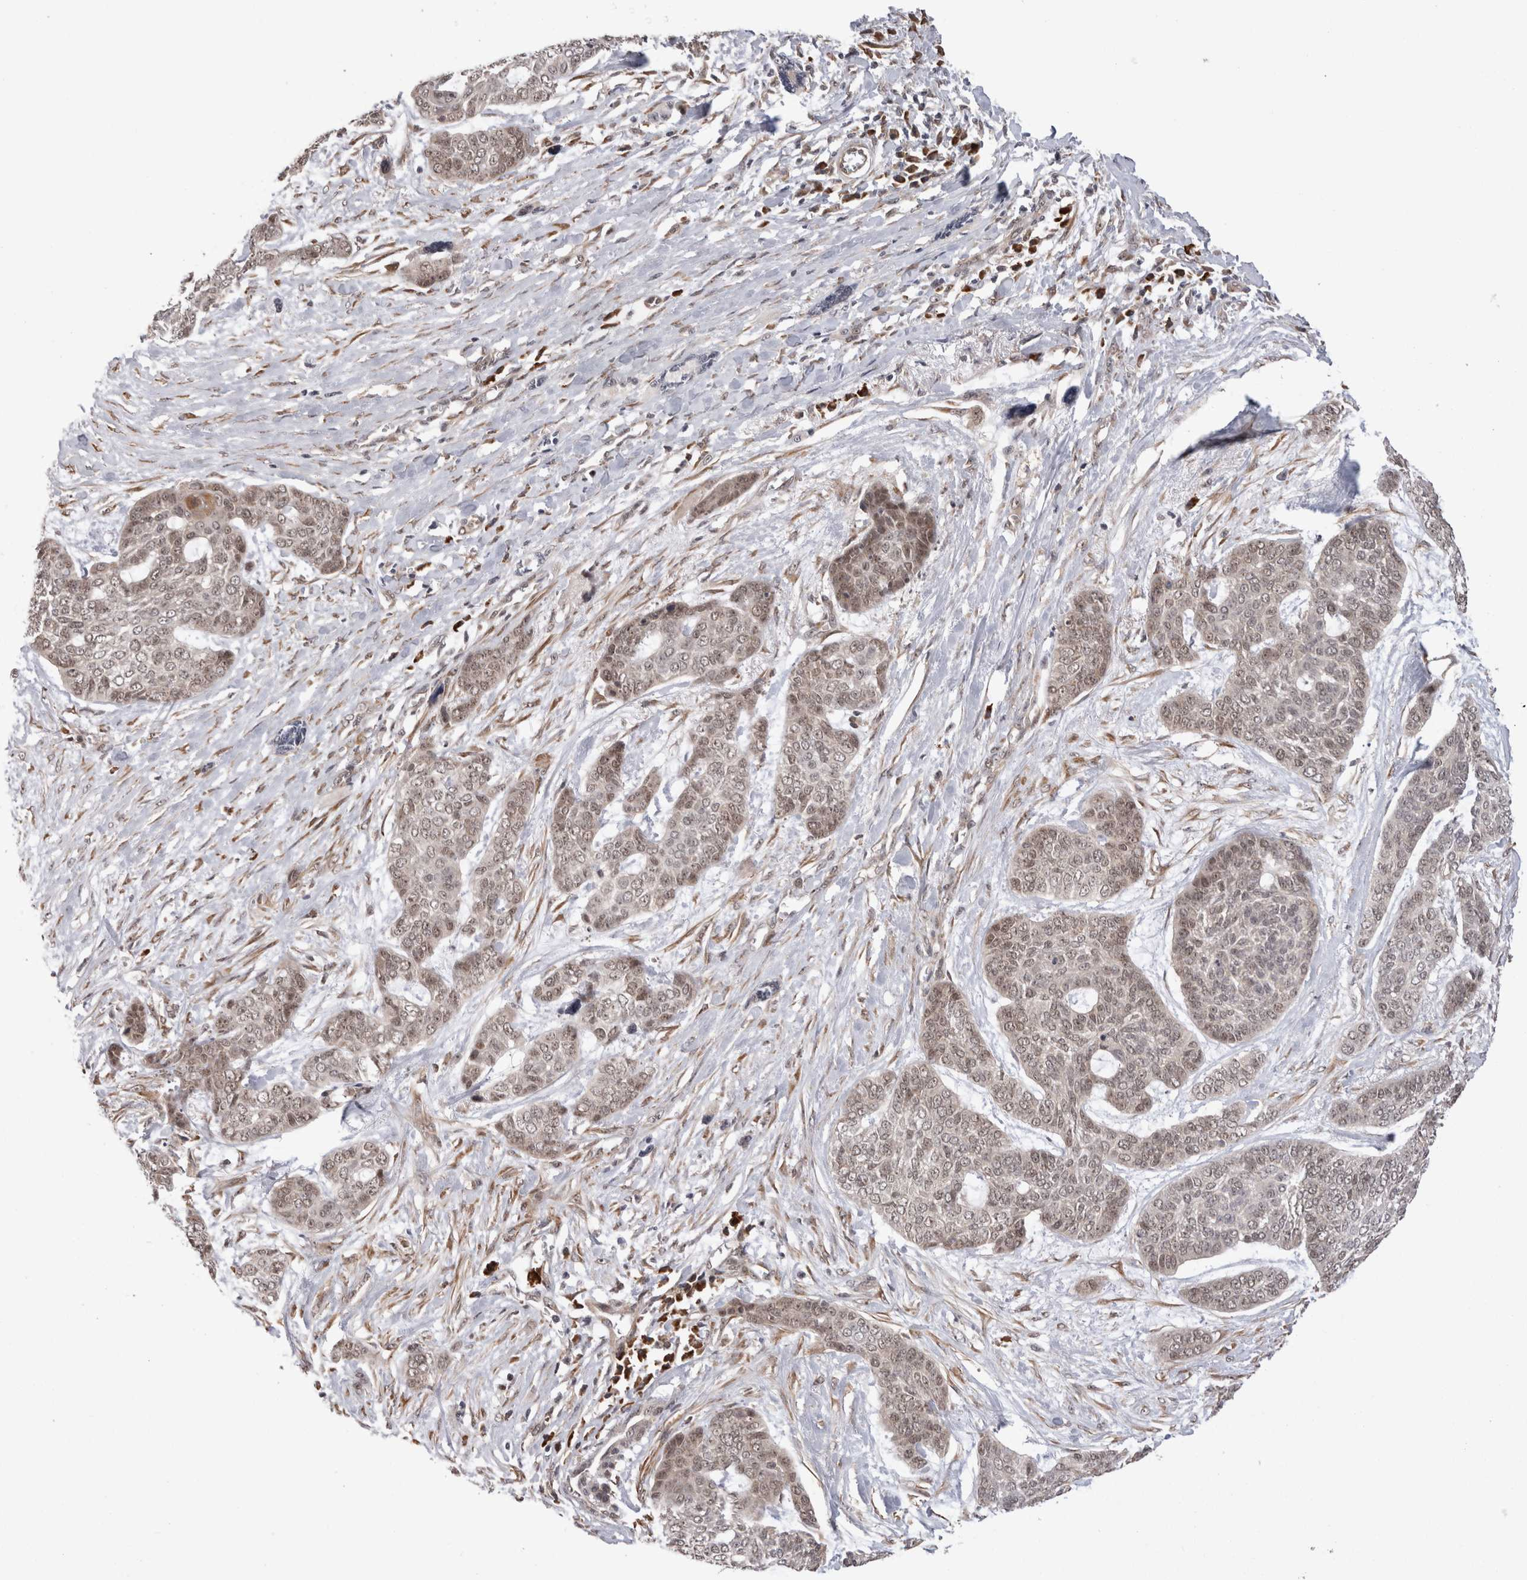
{"staining": {"intensity": "weak", "quantity": ">75%", "location": "cytoplasmic/membranous,nuclear"}, "tissue": "skin cancer", "cell_type": "Tumor cells", "image_type": "cancer", "snomed": [{"axis": "morphology", "description": "Basal cell carcinoma"}, {"axis": "topography", "description": "Skin"}], "caption": "Protein staining of skin cancer (basal cell carcinoma) tissue reveals weak cytoplasmic/membranous and nuclear staining in approximately >75% of tumor cells.", "gene": "EXOSC4", "patient": {"sex": "female", "age": 64}}